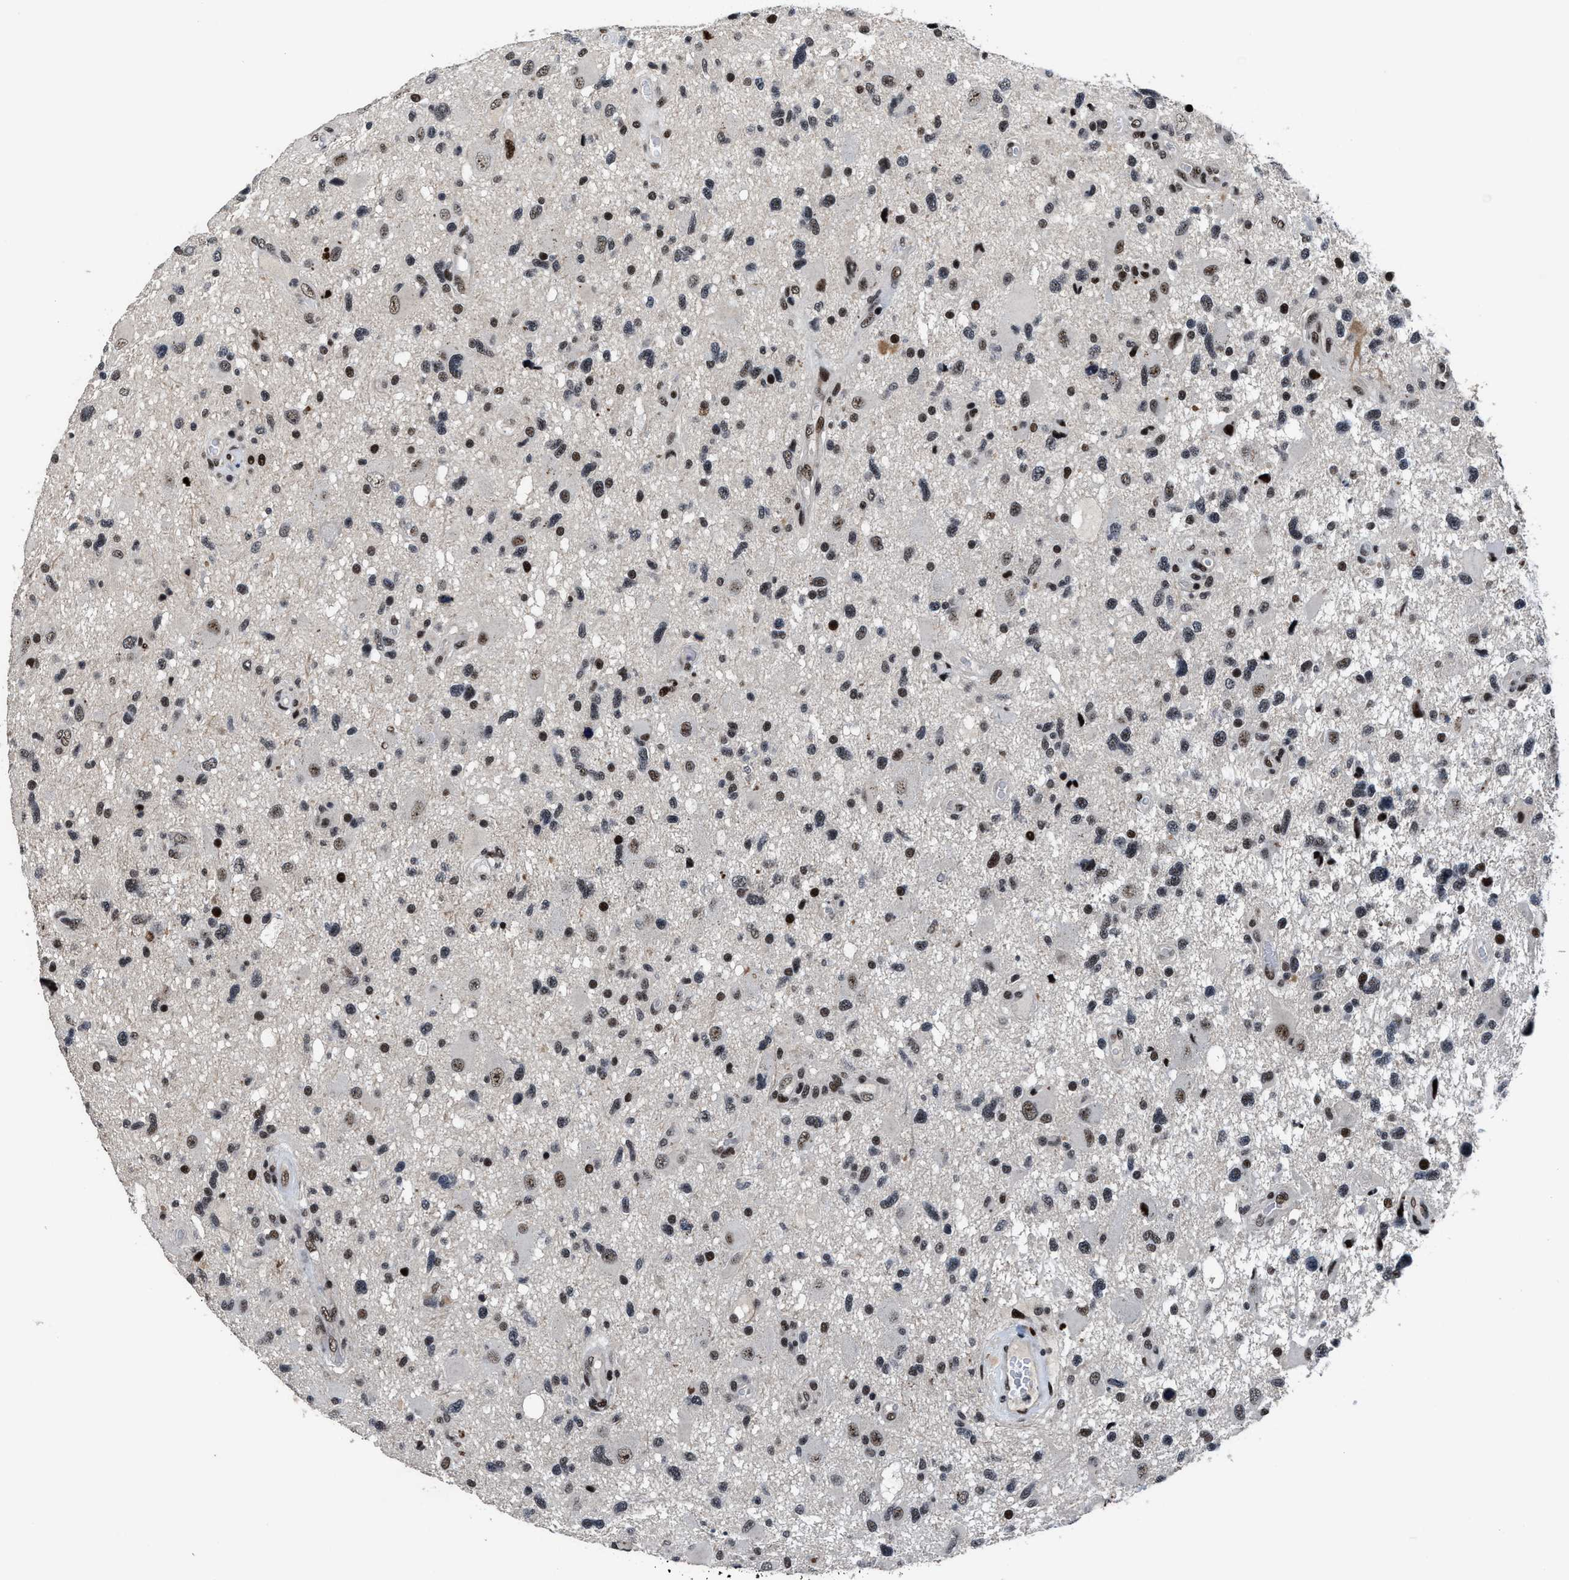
{"staining": {"intensity": "moderate", "quantity": "25%-75%", "location": "nuclear"}, "tissue": "glioma", "cell_type": "Tumor cells", "image_type": "cancer", "snomed": [{"axis": "morphology", "description": "Glioma, malignant, High grade"}, {"axis": "topography", "description": "Brain"}], "caption": "Malignant glioma (high-grade) was stained to show a protein in brown. There is medium levels of moderate nuclear staining in about 25%-75% of tumor cells.", "gene": "ZNF233", "patient": {"sex": "male", "age": 33}}